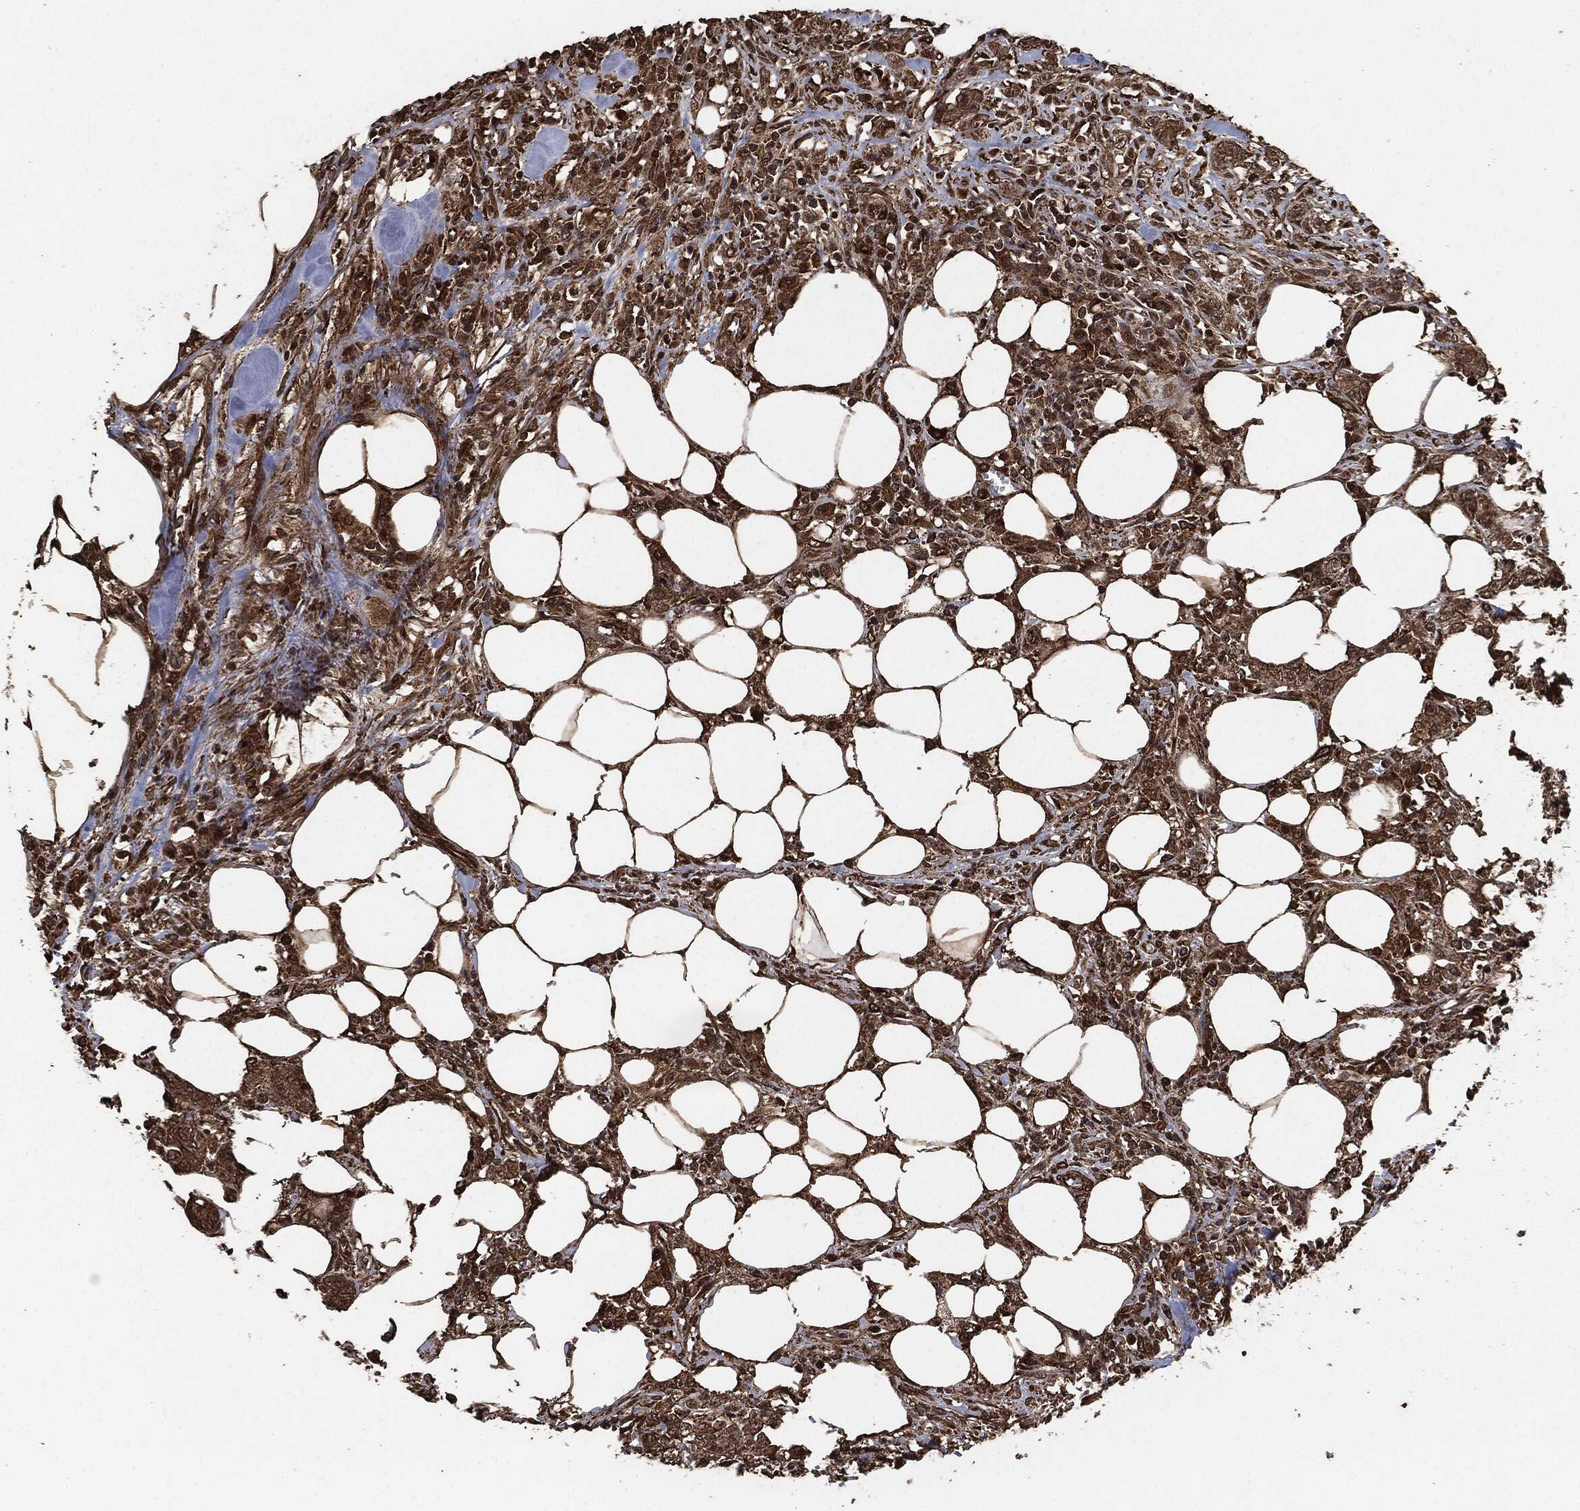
{"staining": {"intensity": "strong", "quantity": "25%-75%", "location": "cytoplasmic/membranous"}, "tissue": "colorectal cancer", "cell_type": "Tumor cells", "image_type": "cancer", "snomed": [{"axis": "morphology", "description": "Adenocarcinoma, NOS"}, {"axis": "topography", "description": "Colon"}], "caption": "The immunohistochemical stain highlights strong cytoplasmic/membranous positivity in tumor cells of colorectal cancer tissue. (brown staining indicates protein expression, while blue staining denotes nuclei).", "gene": "EGFR", "patient": {"sex": "female", "age": 48}}